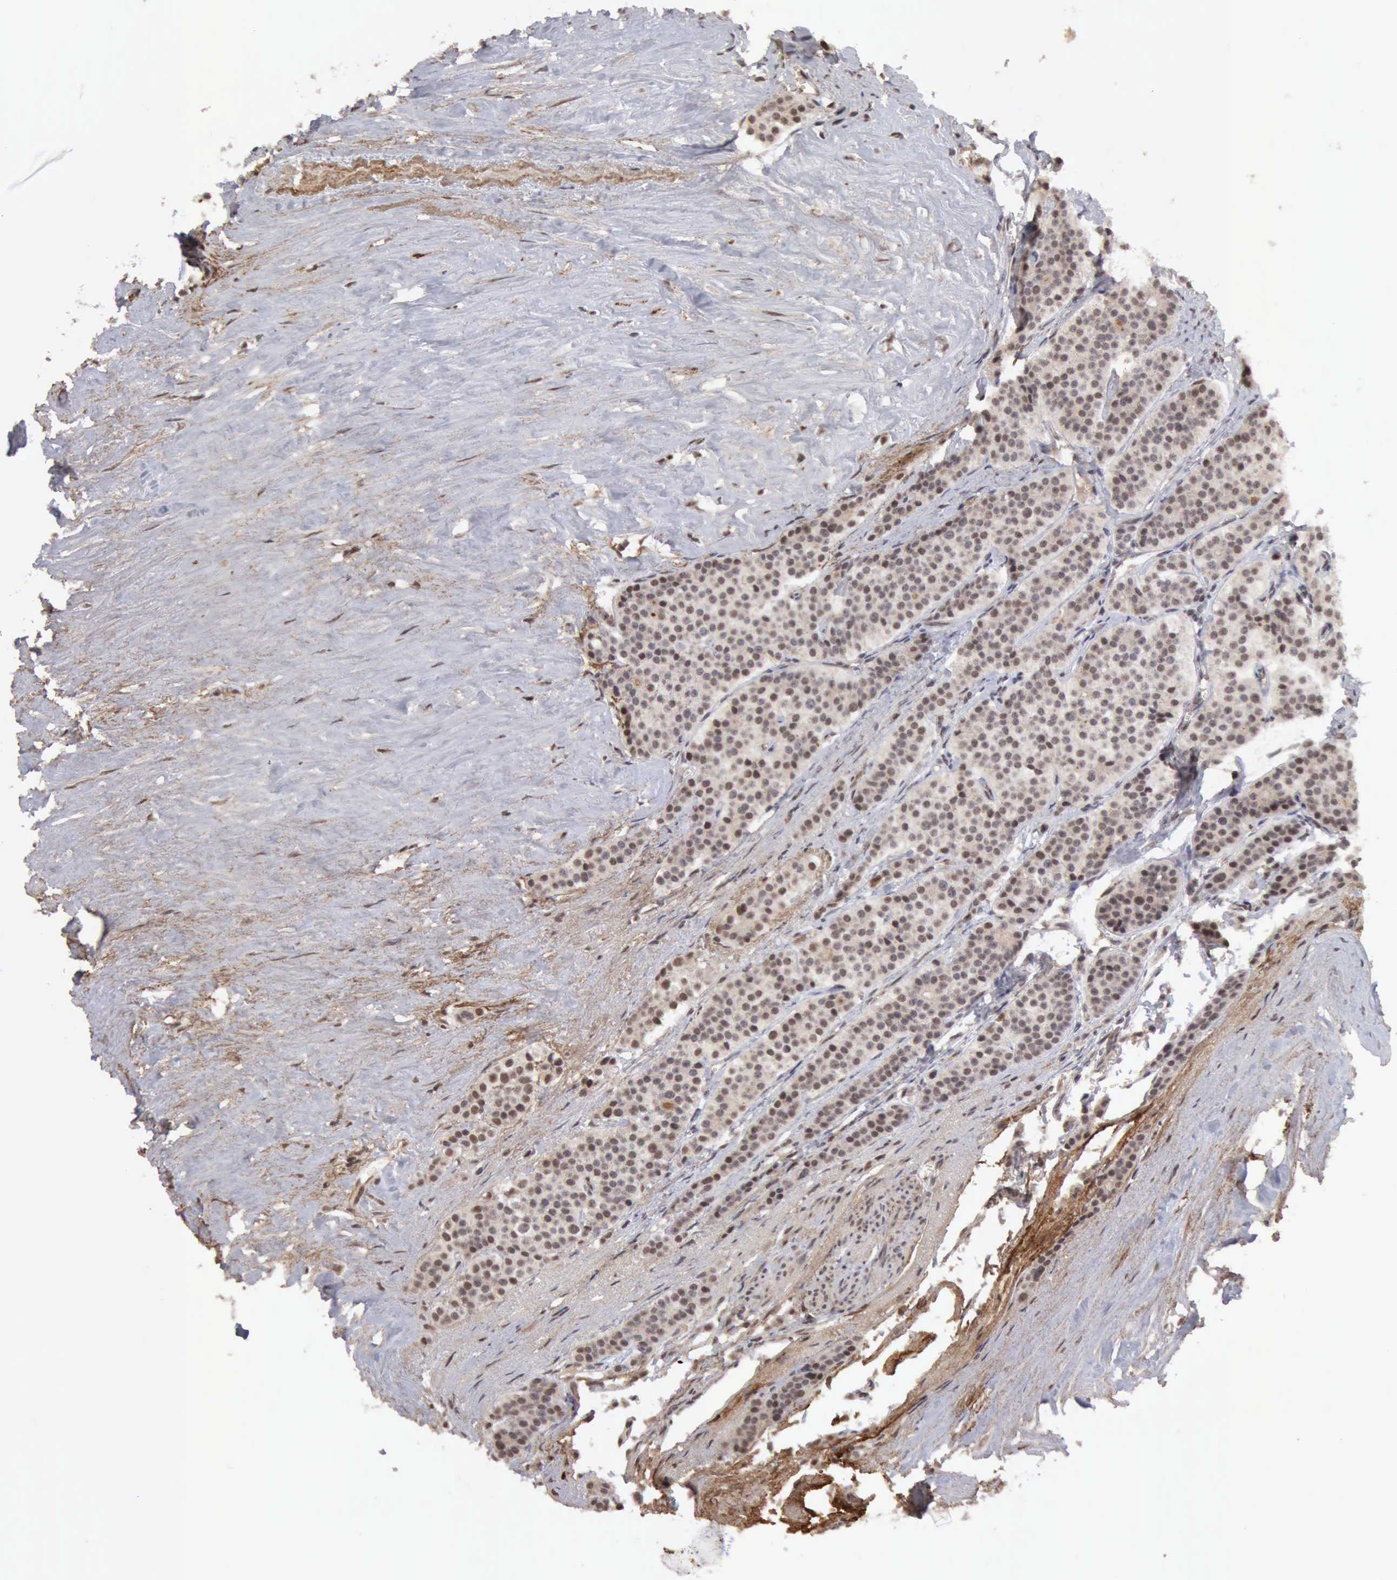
{"staining": {"intensity": "weak", "quantity": ">75%", "location": "nuclear"}, "tissue": "carcinoid", "cell_type": "Tumor cells", "image_type": "cancer", "snomed": [{"axis": "morphology", "description": "Carcinoid, malignant, NOS"}, {"axis": "topography", "description": "Small intestine"}], "caption": "Protein analysis of carcinoid tissue demonstrates weak nuclear positivity in about >75% of tumor cells.", "gene": "CDKN2A", "patient": {"sex": "male", "age": 63}}